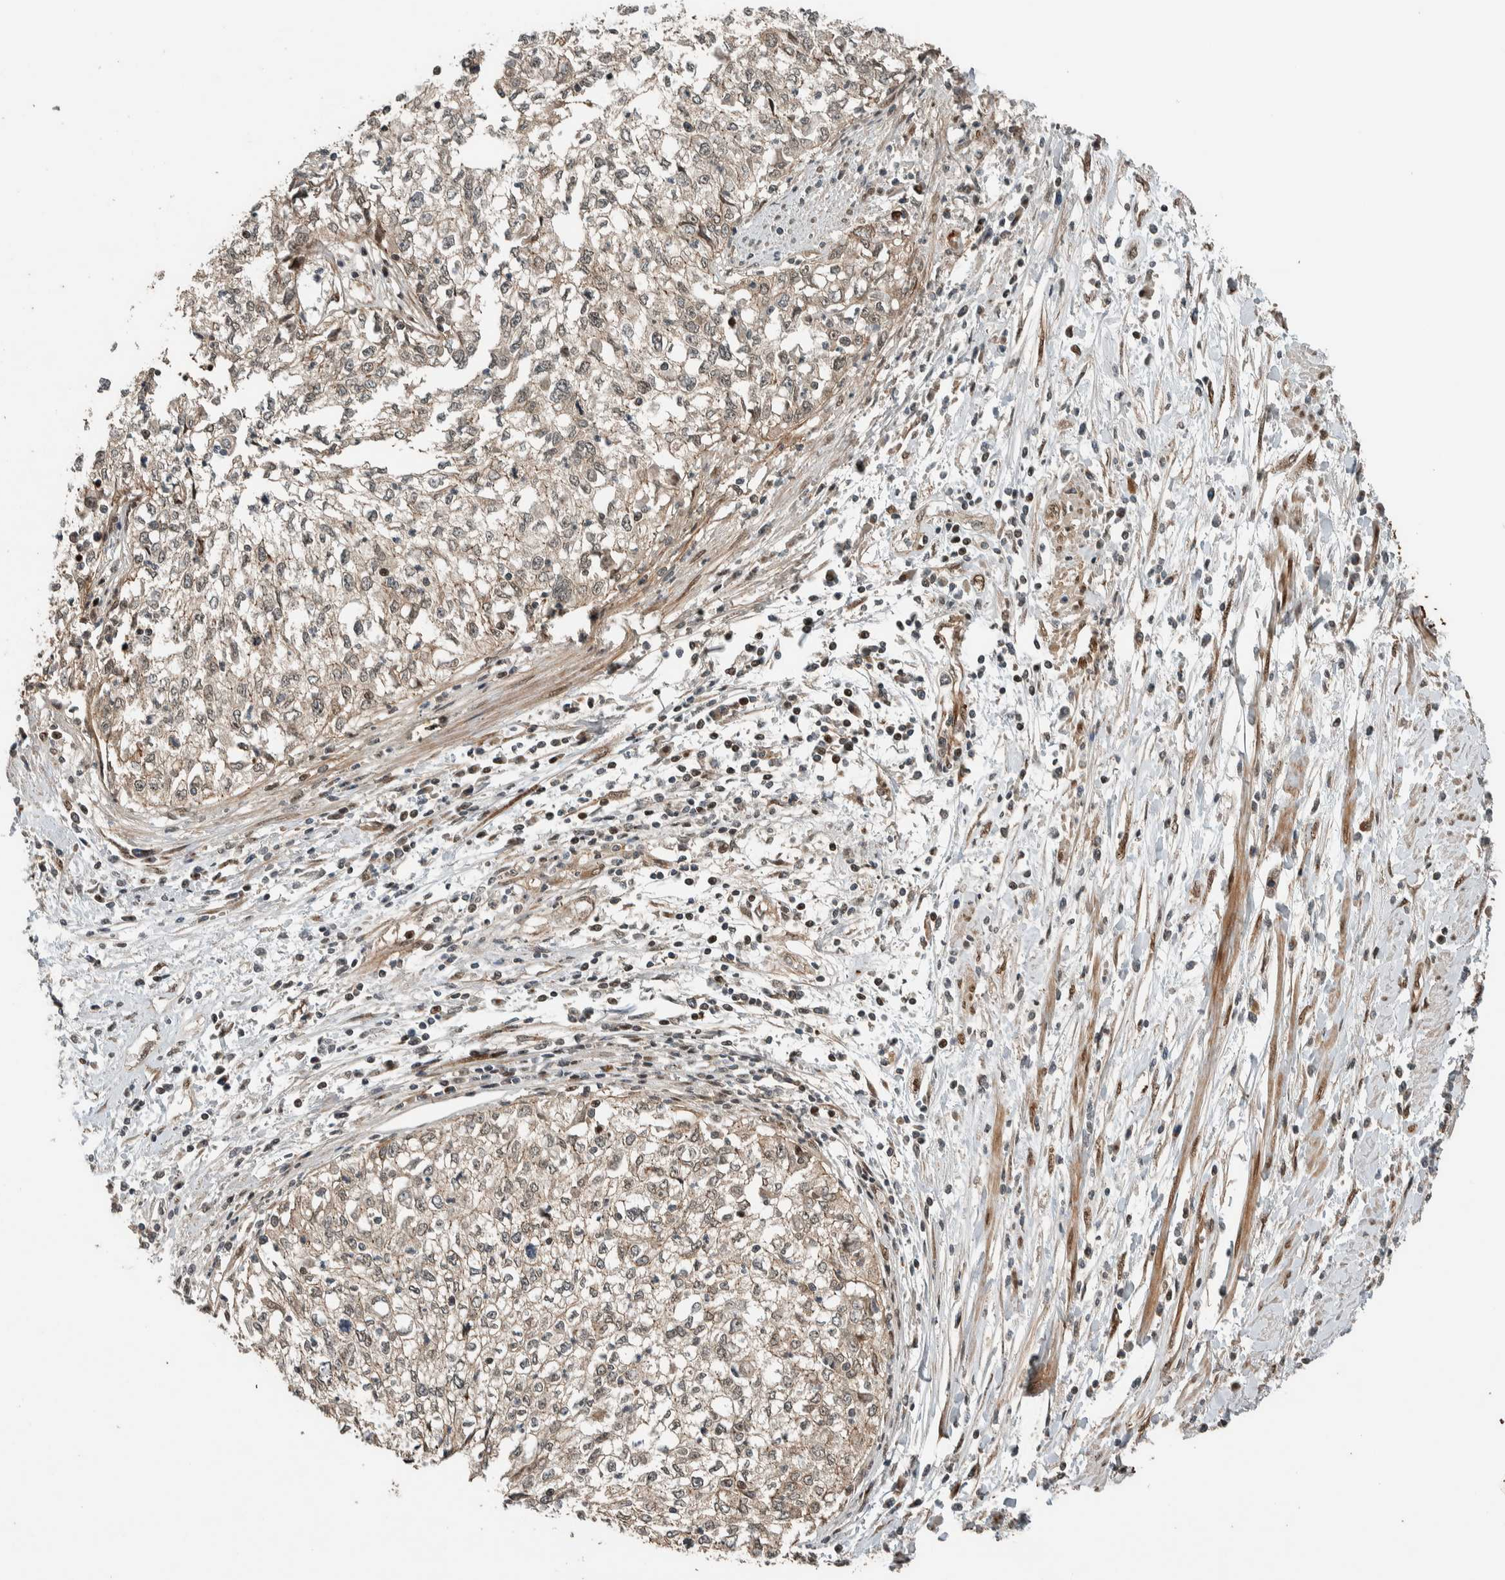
{"staining": {"intensity": "weak", "quantity": "<25%", "location": "cytoplasmic/membranous"}, "tissue": "cervical cancer", "cell_type": "Tumor cells", "image_type": "cancer", "snomed": [{"axis": "morphology", "description": "Squamous cell carcinoma, NOS"}, {"axis": "topography", "description": "Cervix"}], "caption": "High power microscopy micrograph of an immunohistochemistry (IHC) image of cervical cancer, revealing no significant staining in tumor cells.", "gene": "STXBP4", "patient": {"sex": "female", "age": 57}}